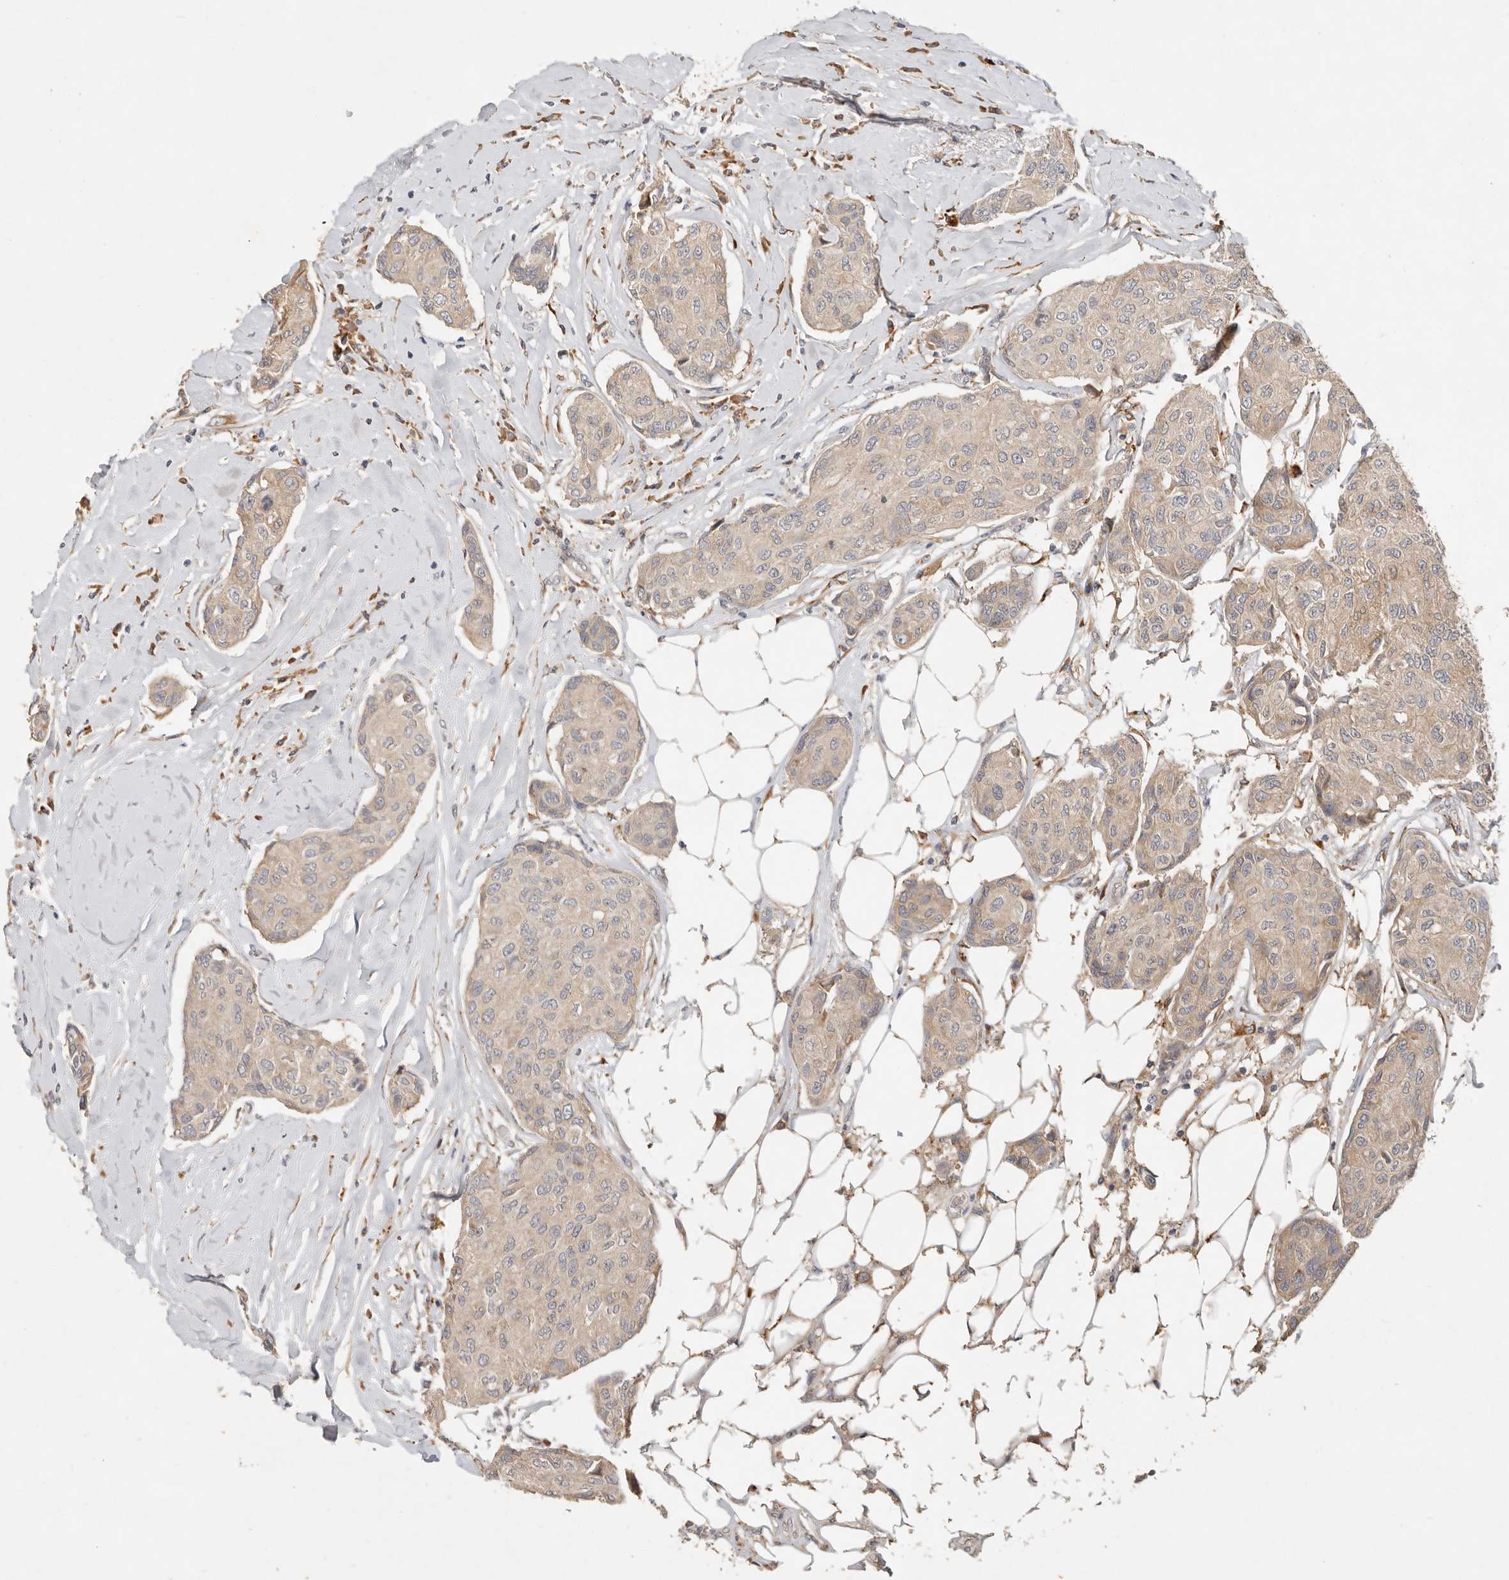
{"staining": {"intensity": "weak", "quantity": ">75%", "location": "cytoplasmic/membranous"}, "tissue": "breast cancer", "cell_type": "Tumor cells", "image_type": "cancer", "snomed": [{"axis": "morphology", "description": "Duct carcinoma"}, {"axis": "topography", "description": "Breast"}], "caption": "Tumor cells reveal weak cytoplasmic/membranous expression in approximately >75% of cells in breast cancer.", "gene": "ARHGEF10L", "patient": {"sex": "female", "age": 80}}